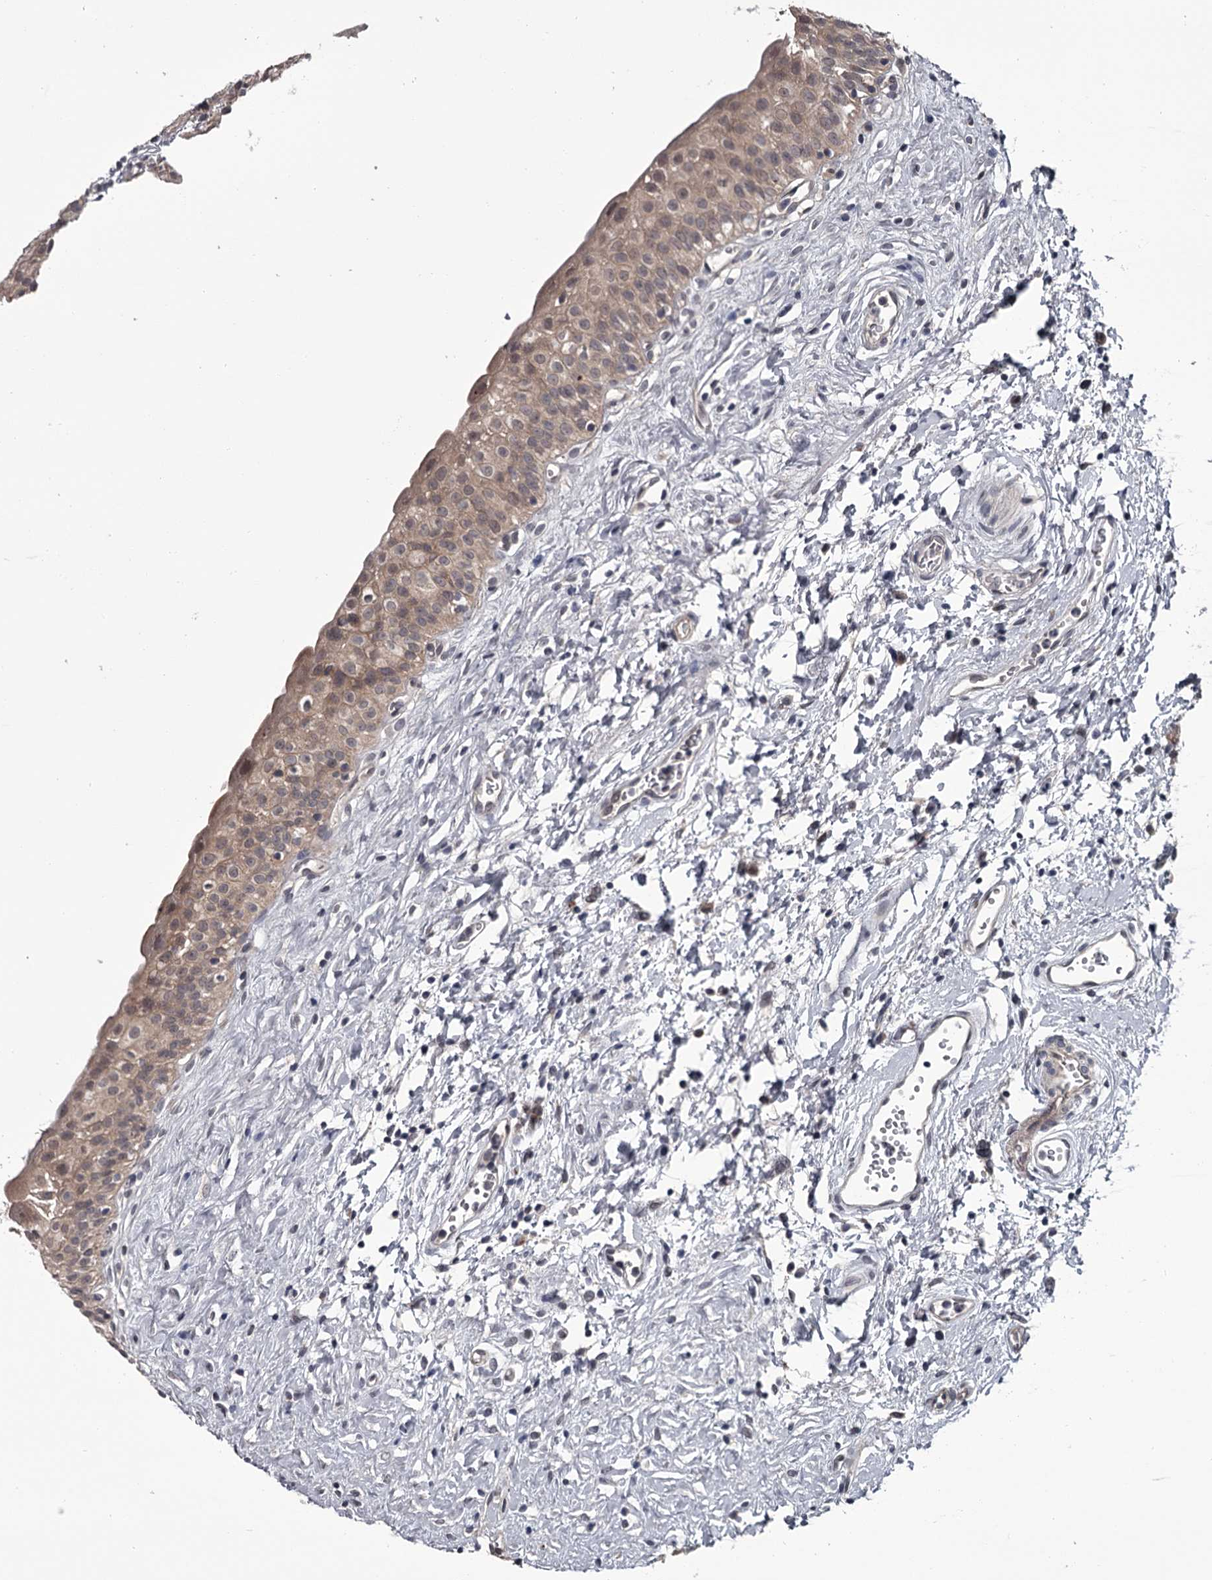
{"staining": {"intensity": "weak", "quantity": ">75%", "location": "cytoplasmic/membranous"}, "tissue": "urinary bladder", "cell_type": "Urothelial cells", "image_type": "normal", "snomed": [{"axis": "morphology", "description": "Normal tissue, NOS"}, {"axis": "topography", "description": "Urinary bladder"}], "caption": "Protein expression by immunohistochemistry reveals weak cytoplasmic/membranous positivity in approximately >75% of urothelial cells in normal urinary bladder.", "gene": "DAO", "patient": {"sex": "male", "age": 51}}